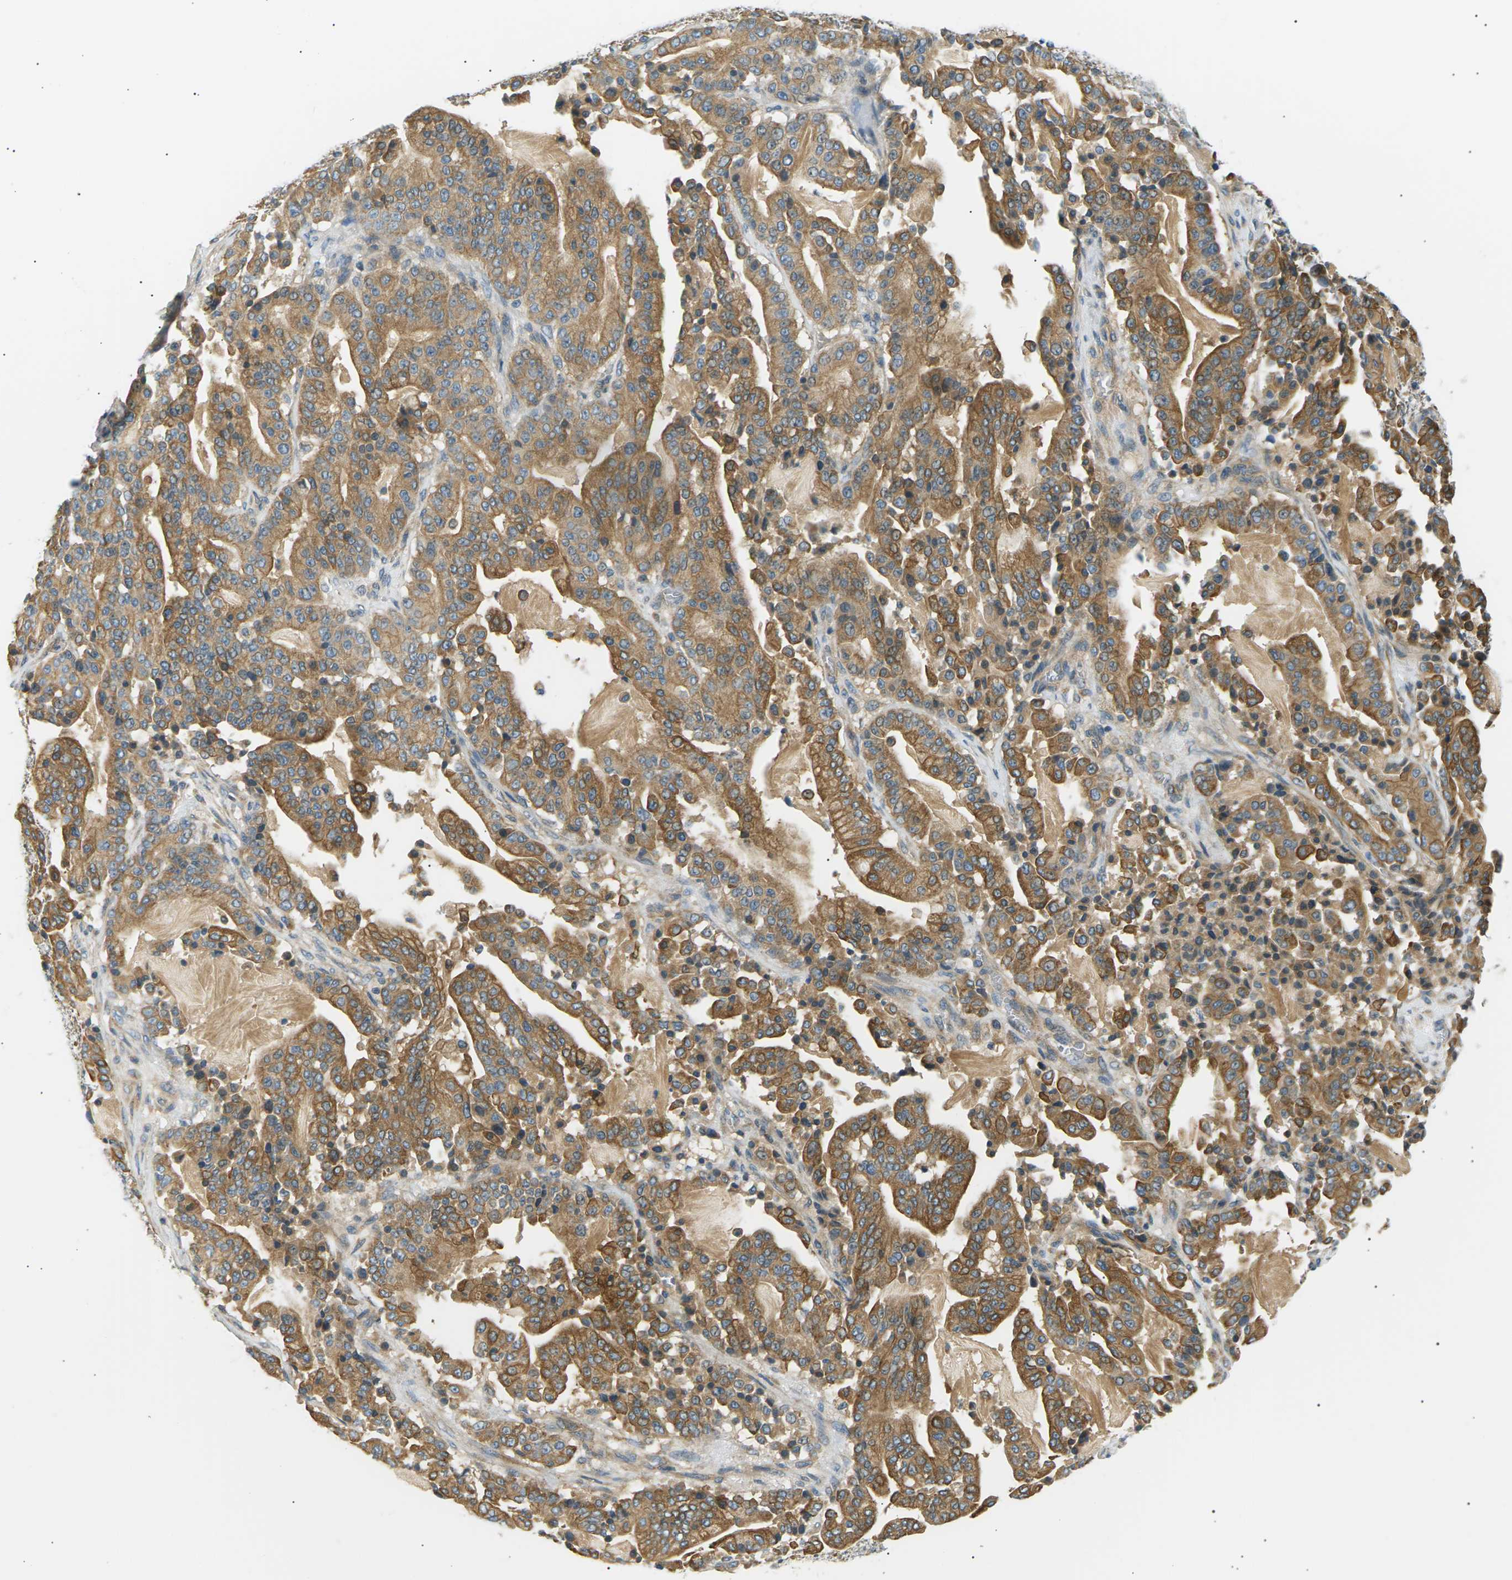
{"staining": {"intensity": "moderate", "quantity": ">75%", "location": "cytoplasmic/membranous"}, "tissue": "pancreatic cancer", "cell_type": "Tumor cells", "image_type": "cancer", "snomed": [{"axis": "morphology", "description": "Adenocarcinoma, NOS"}, {"axis": "topography", "description": "Pancreas"}], "caption": "IHC image of neoplastic tissue: human adenocarcinoma (pancreatic) stained using immunohistochemistry displays medium levels of moderate protein expression localized specifically in the cytoplasmic/membranous of tumor cells, appearing as a cytoplasmic/membranous brown color.", "gene": "TBC1D8", "patient": {"sex": "male", "age": 63}}